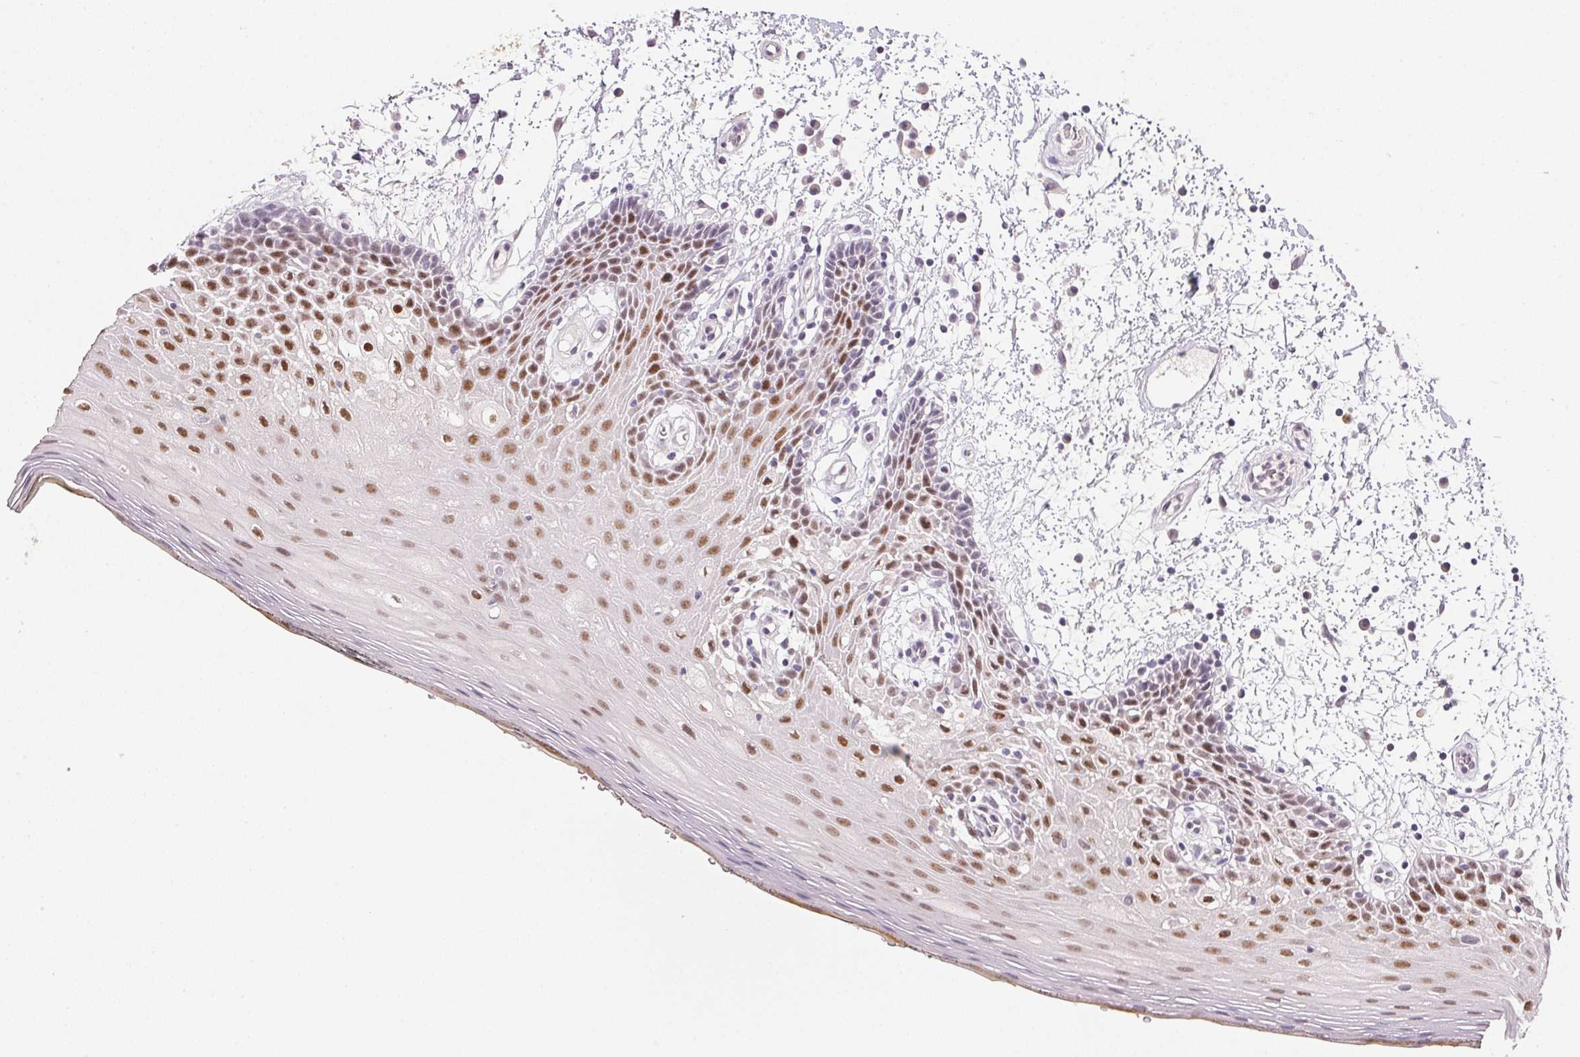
{"staining": {"intensity": "moderate", "quantity": "25%-75%", "location": "nuclear"}, "tissue": "oral mucosa", "cell_type": "Squamous epithelial cells", "image_type": "normal", "snomed": [{"axis": "morphology", "description": "Normal tissue, NOS"}, {"axis": "morphology", "description": "Squamous cell carcinoma, NOS"}, {"axis": "topography", "description": "Oral tissue"}, {"axis": "topography", "description": "Head-Neck"}], "caption": "An IHC micrograph of unremarkable tissue is shown. Protein staining in brown highlights moderate nuclear positivity in oral mucosa within squamous epithelial cells.", "gene": "POLR3G", "patient": {"sex": "male", "age": 52}}